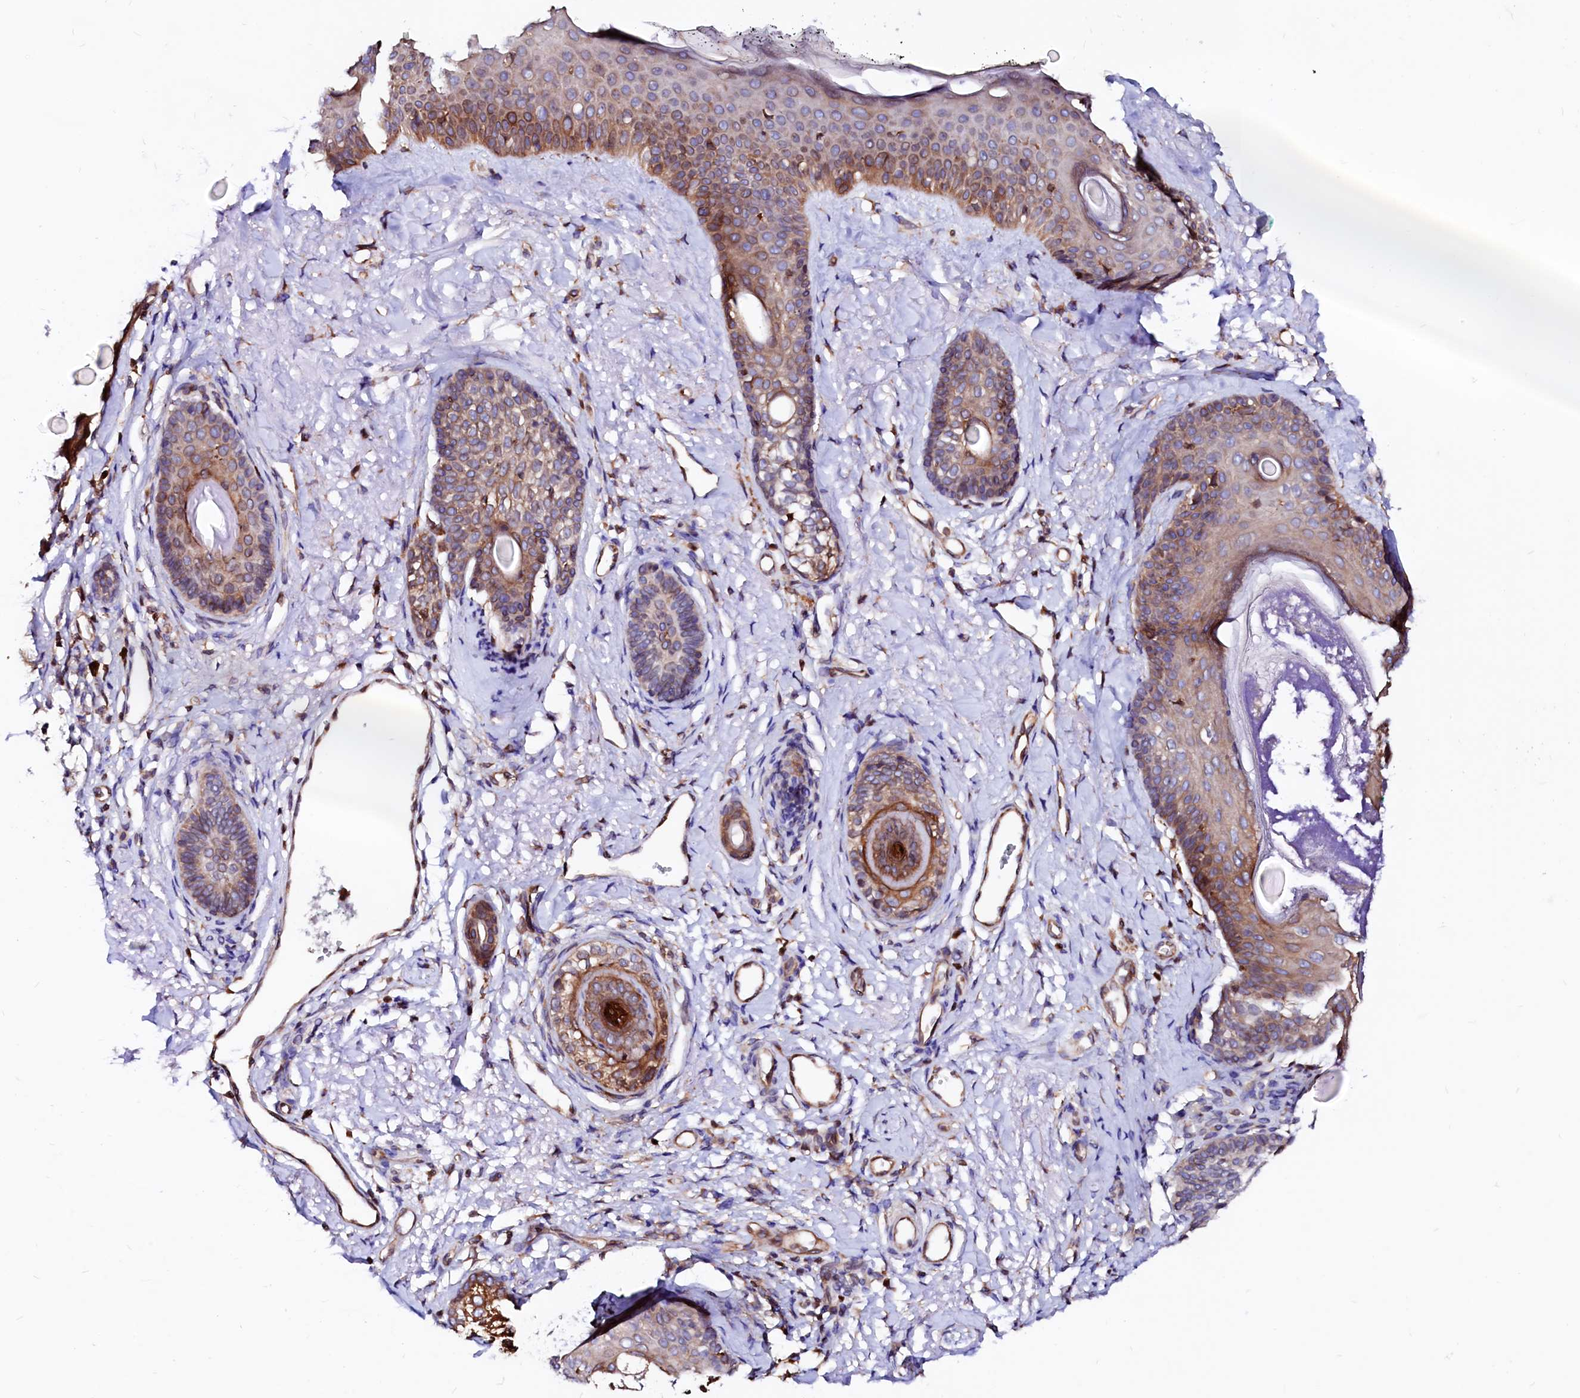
{"staining": {"intensity": "moderate", "quantity": ">75%", "location": "cytoplasmic/membranous"}, "tissue": "skin cancer", "cell_type": "Tumor cells", "image_type": "cancer", "snomed": [{"axis": "morphology", "description": "Basal cell carcinoma"}, {"axis": "topography", "description": "Skin"}], "caption": "IHC histopathology image of human skin cancer (basal cell carcinoma) stained for a protein (brown), which demonstrates medium levels of moderate cytoplasmic/membranous expression in approximately >75% of tumor cells.", "gene": "DERL1", "patient": {"sex": "female", "age": 81}}